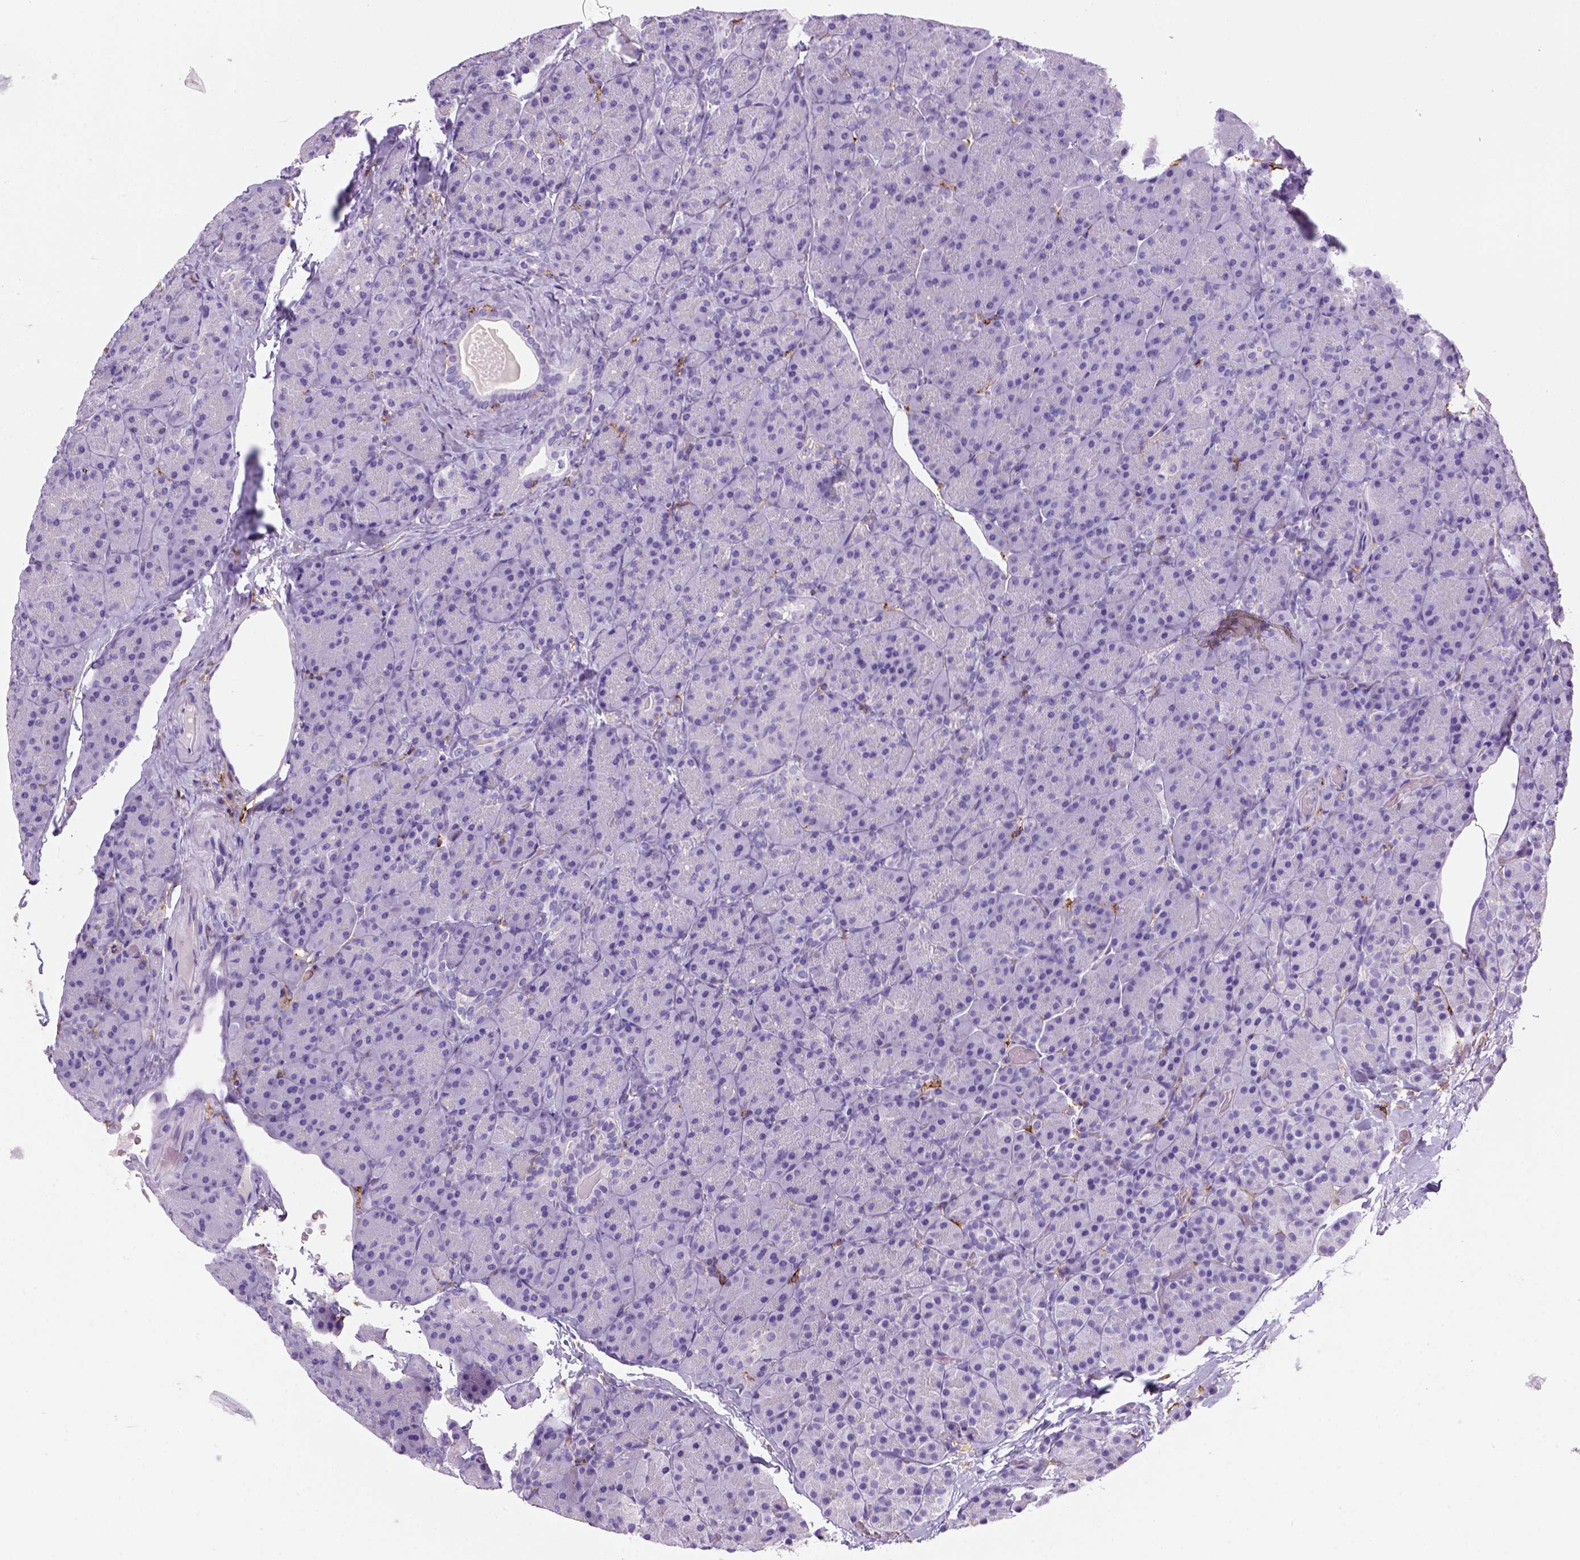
{"staining": {"intensity": "negative", "quantity": "none", "location": "none"}, "tissue": "pancreas", "cell_type": "Exocrine glandular cells", "image_type": "normal", "snomed": [{"axis": "morphology", "description": "Normal tissue, NOS"}, {"axis": "topography", "description": "Pancreas"}], "caption": "IHC micrograph of unremarkable human pancreas stained for a protein (brown), which shows no staining in exocrine glandular cells. Brightfield microscopy of immunohistochemistry stained with DAB (brown) and hematoxylin (blue), captured at high magnification.", "gene": "CD14", "patient": {"sex": "male", "age": 57}}